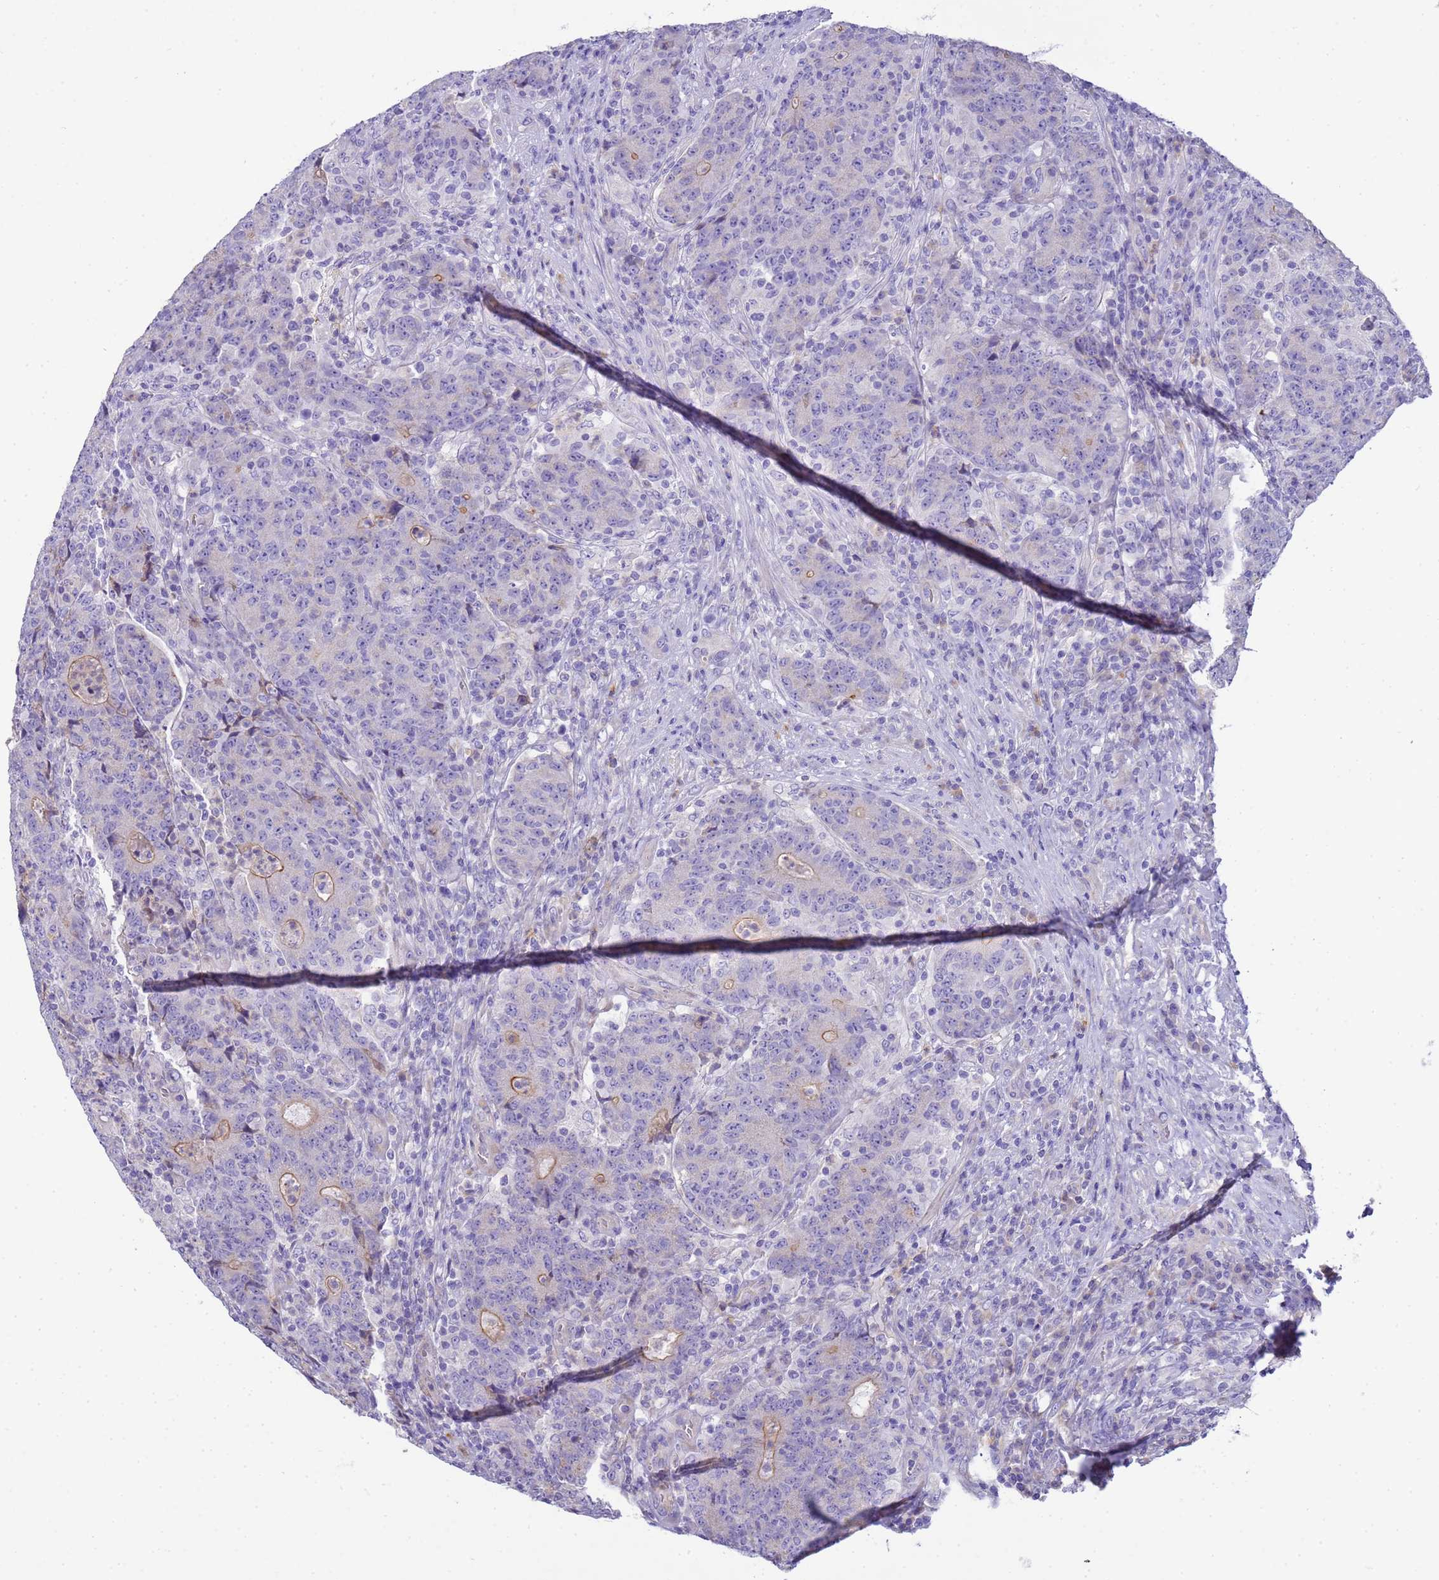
{"staining": {"intensity": "weak", "quantity": "25%-75%", "location": "cytoplasmic/membranous"}, "tissue": "colorectal cancer", "cell_type": "Tumor cells", "image_type": "cancer", "snomed": [{"axis": "morphology", "description": "Adenocarcinoma, NOS"}, {"axis": "topography", "description": "Colon"}], "caption": "Colorectal cancer stained for a protein reveals weak cytoplasmic/membranous positivity in tumor cells. (brown staining indicates protein expression, while blue staining denotes nuclei).", "gene": "RIPPLY2", "patient": {"sex": "female", "age": 75}}